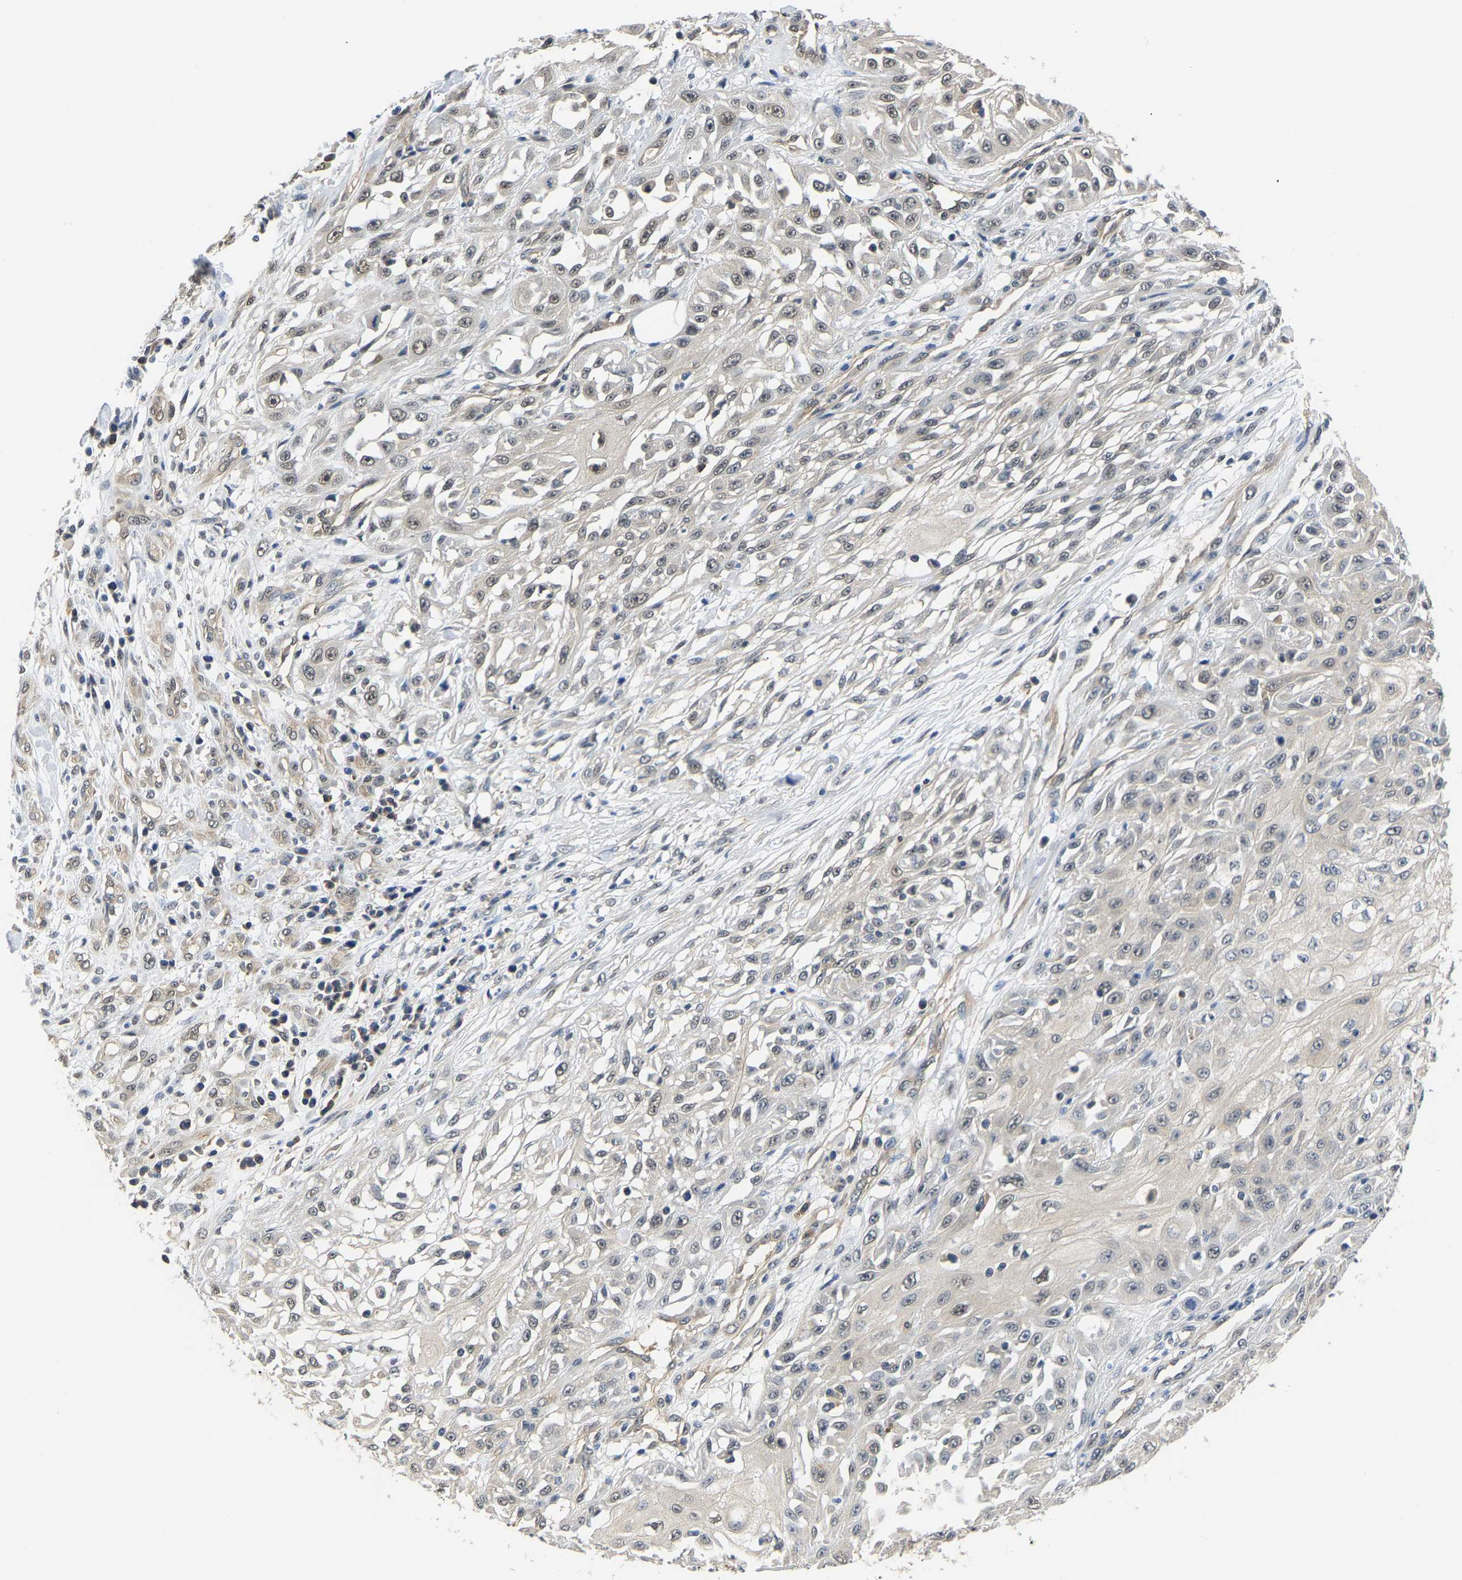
{"staining": {"intensity": "weak", "quantity": "<25%", "location": "cytoplasmic/membranous,nuclear"}, "tissue": "skin cancer", "cell_type": "Tumor cells", "image_type": "cancer", "snomed": [{"axis": "morphology", "description": "Squamous cell carcinoma, NOS"}, {"axis": "morphology", "description": "Squamous cell carcinoma, metastatic, NOS"}, {"axis": "topography", "description": "Skin"}, {"axis": "topography", "description": "Lymph node"}], "caption": "Immunohistochemistry of squamous cell carcinoma (skin) reveals no expression in tumor cells.", "gene": "ARHGEF12", "patient": {"sex": "male", "age": 75}}